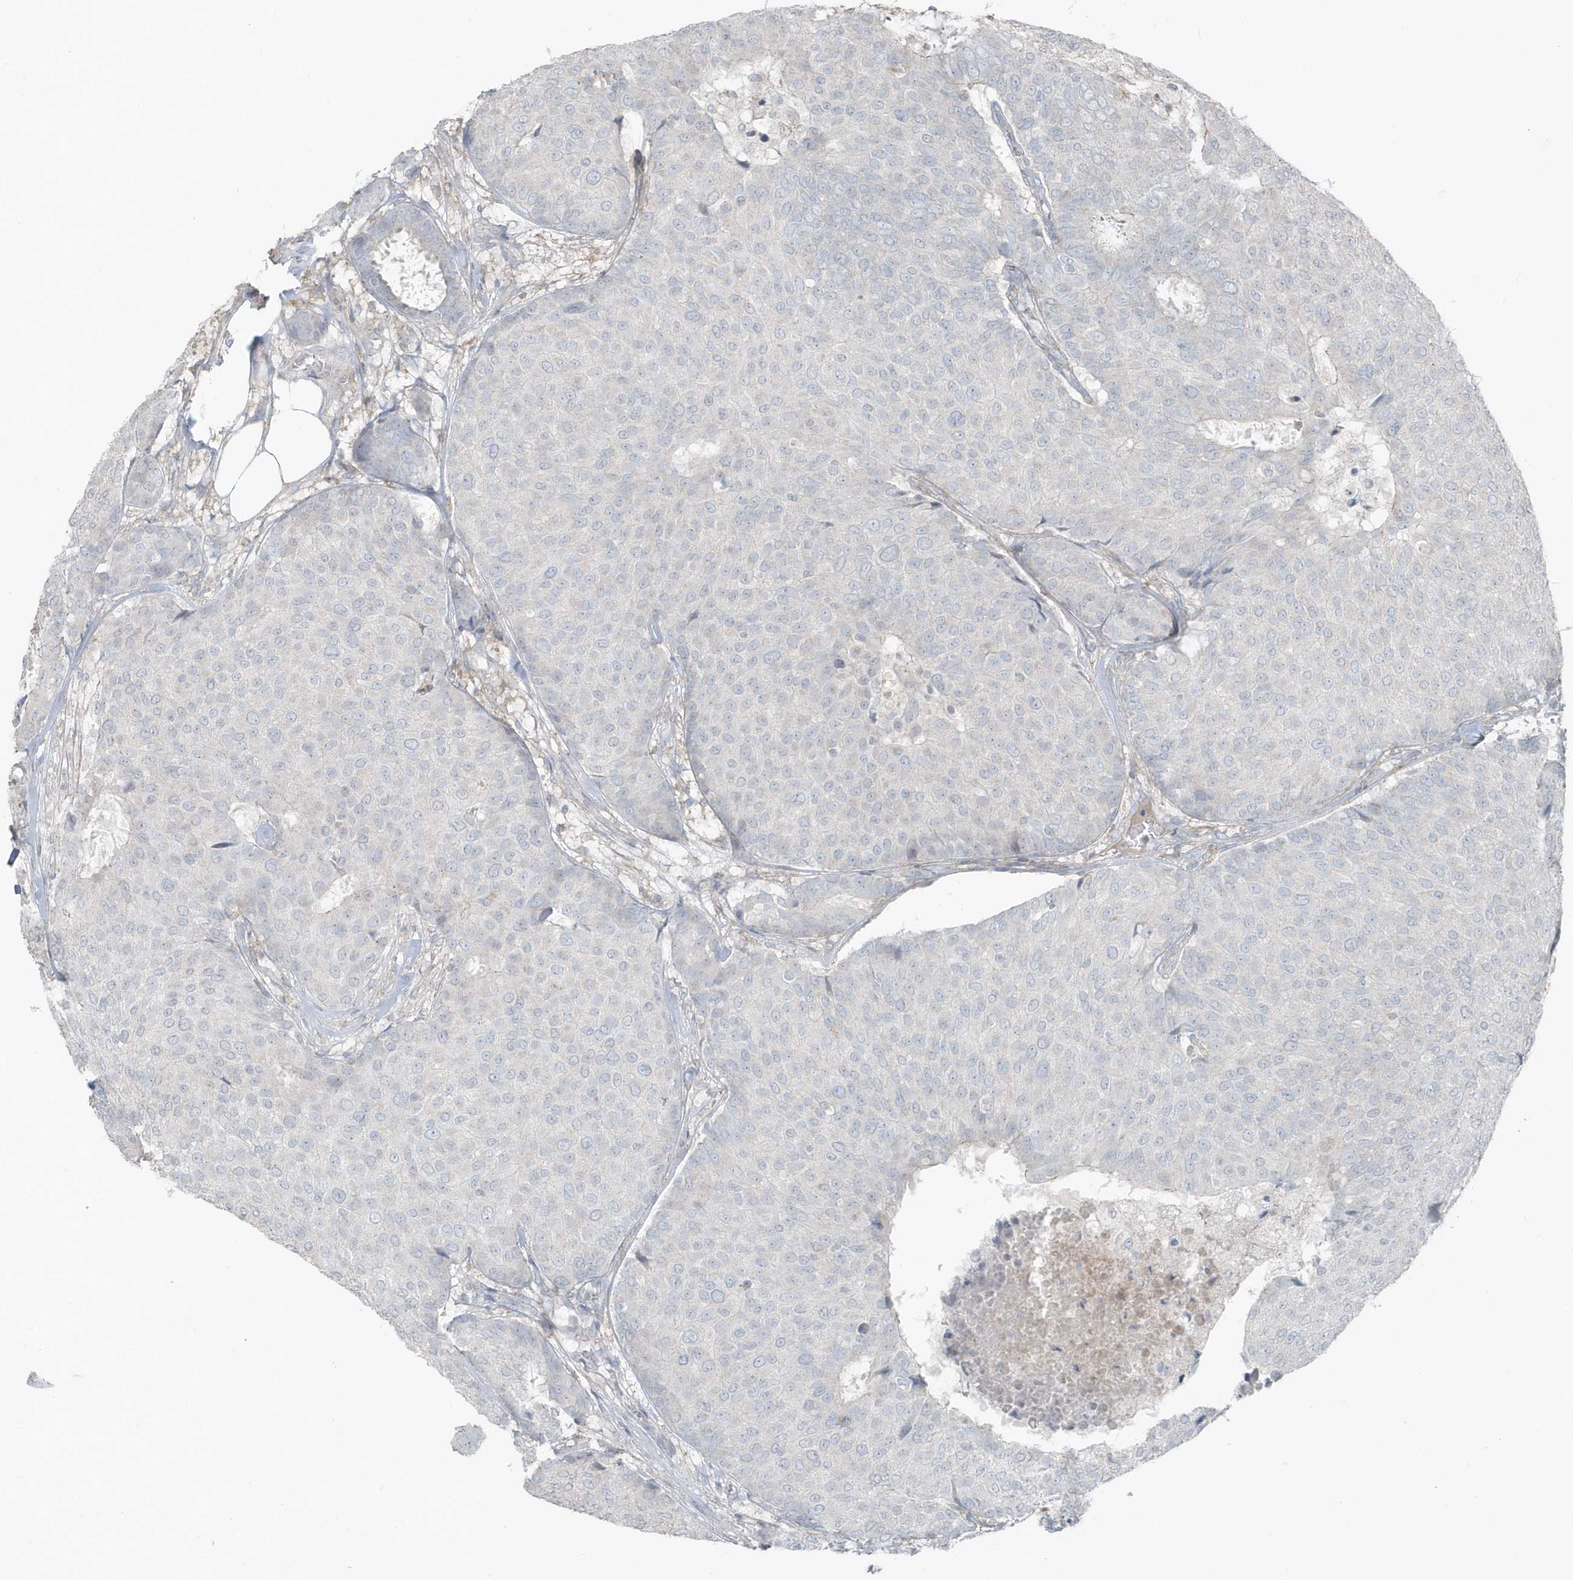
{"staining": {"intensity": "negative", "quantity": "none", "location": "none"}, "tissue": "breast cancer", "cell_type": "Tumor cells", "image_type": "cancer", "snomed": [{"axis": "morphology", "description": "Duct carcinoma"}, {"axis": "topography", "description": "Breast"}], "caption": "Protein analysis of breast cancer demonstrates no significant expression in tumor cells.", "gene": "ACTC1", "patient": {"sex": "female", "age": 75}}